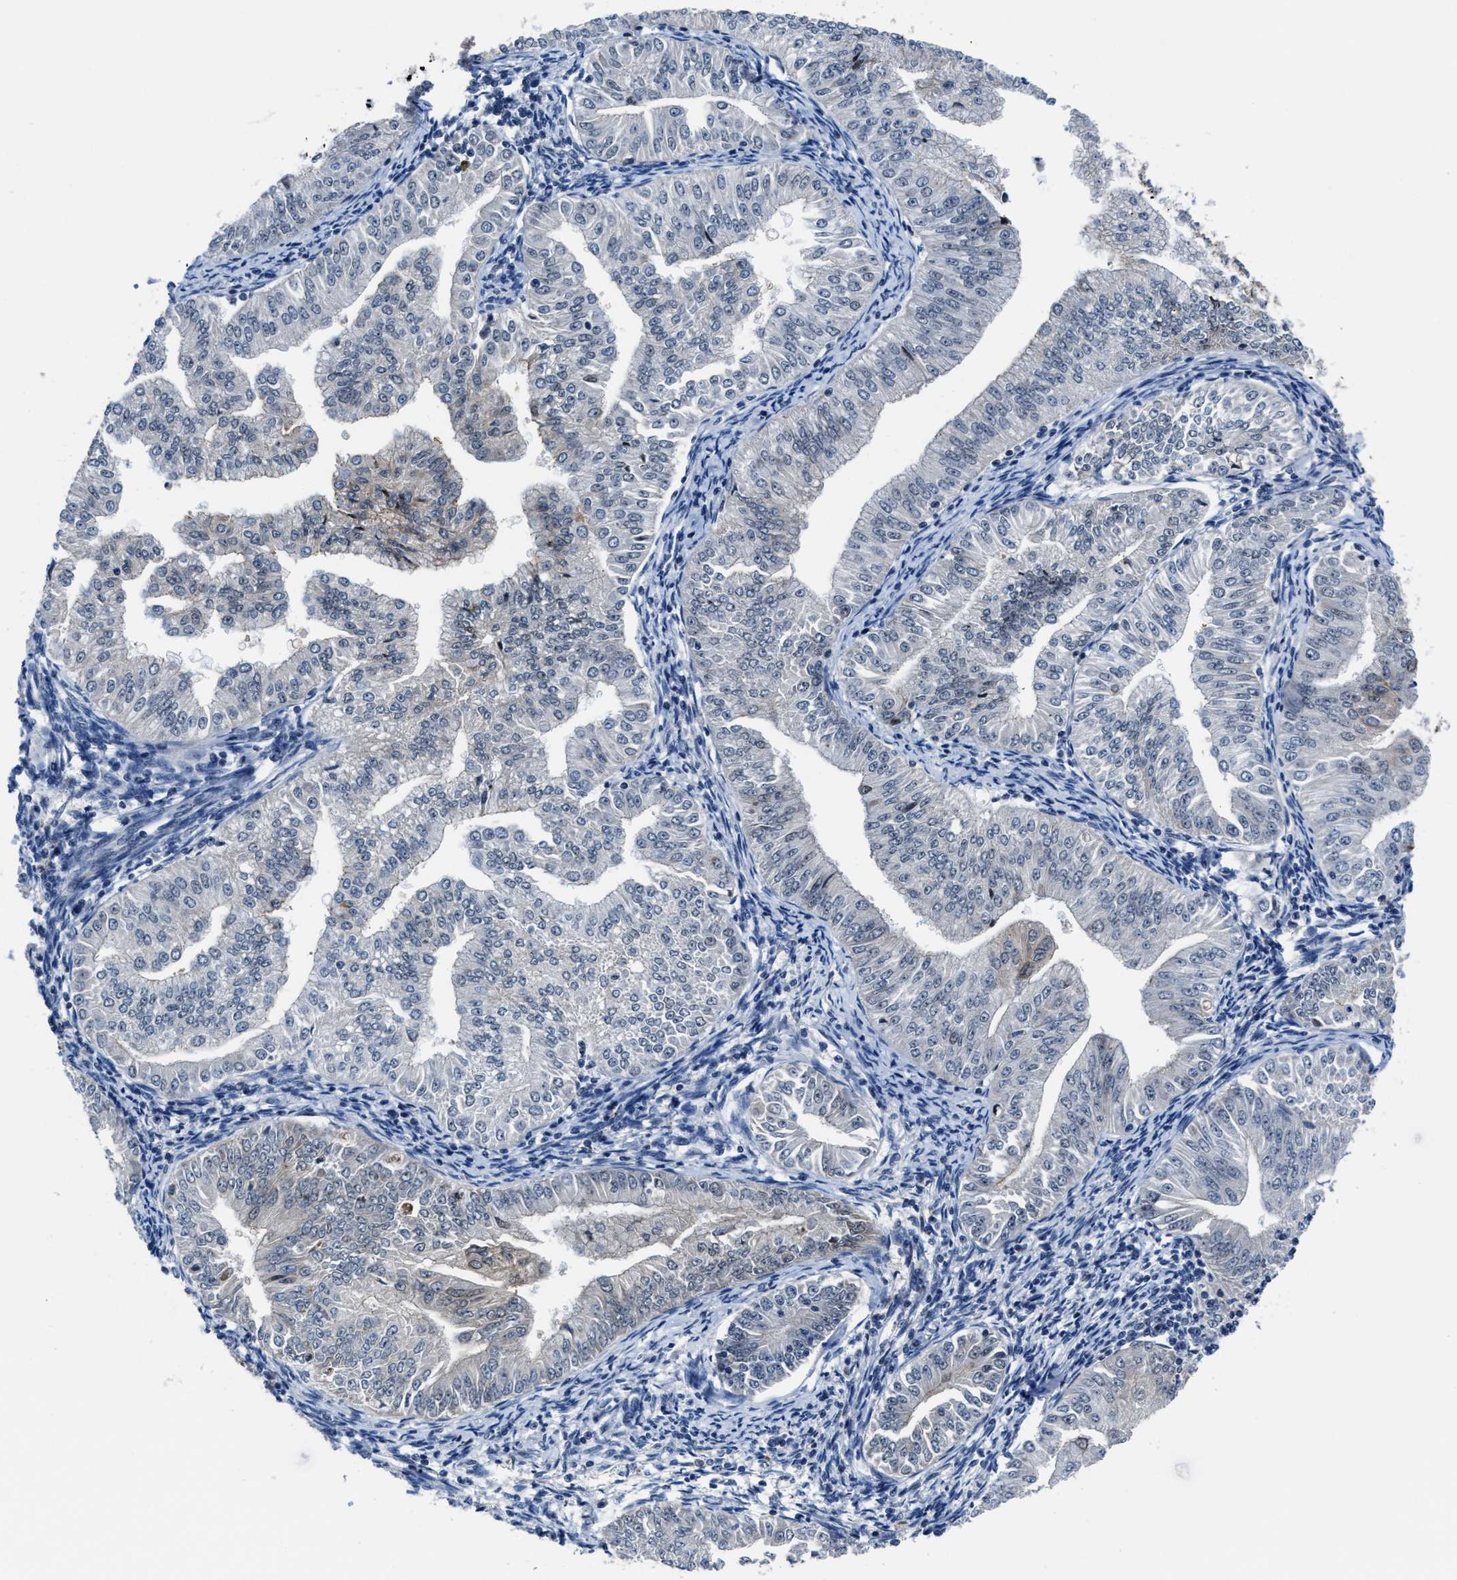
{"staining": {"intensity": "negative", "quantity": "none", "location": "none"}, "tissue": "endometrial cancer", "cell_type": "Tumor cells", "image_type": "cancer", "snomed": [{"axis": "morphology", "description": "Normal tissue, NOS"}, {"axis": "morphology", "description": "Adenocarcinoma, NOS"}, {"axis": "topography", "description": "Endometrium"}], "caption": "High power microscopy photomicrograph of an IHC image of endometrial cancer, revealing no significant positivity in tumor cells.", "gene": "GHITM", "patient": {"sex": "female", "age": 53}}